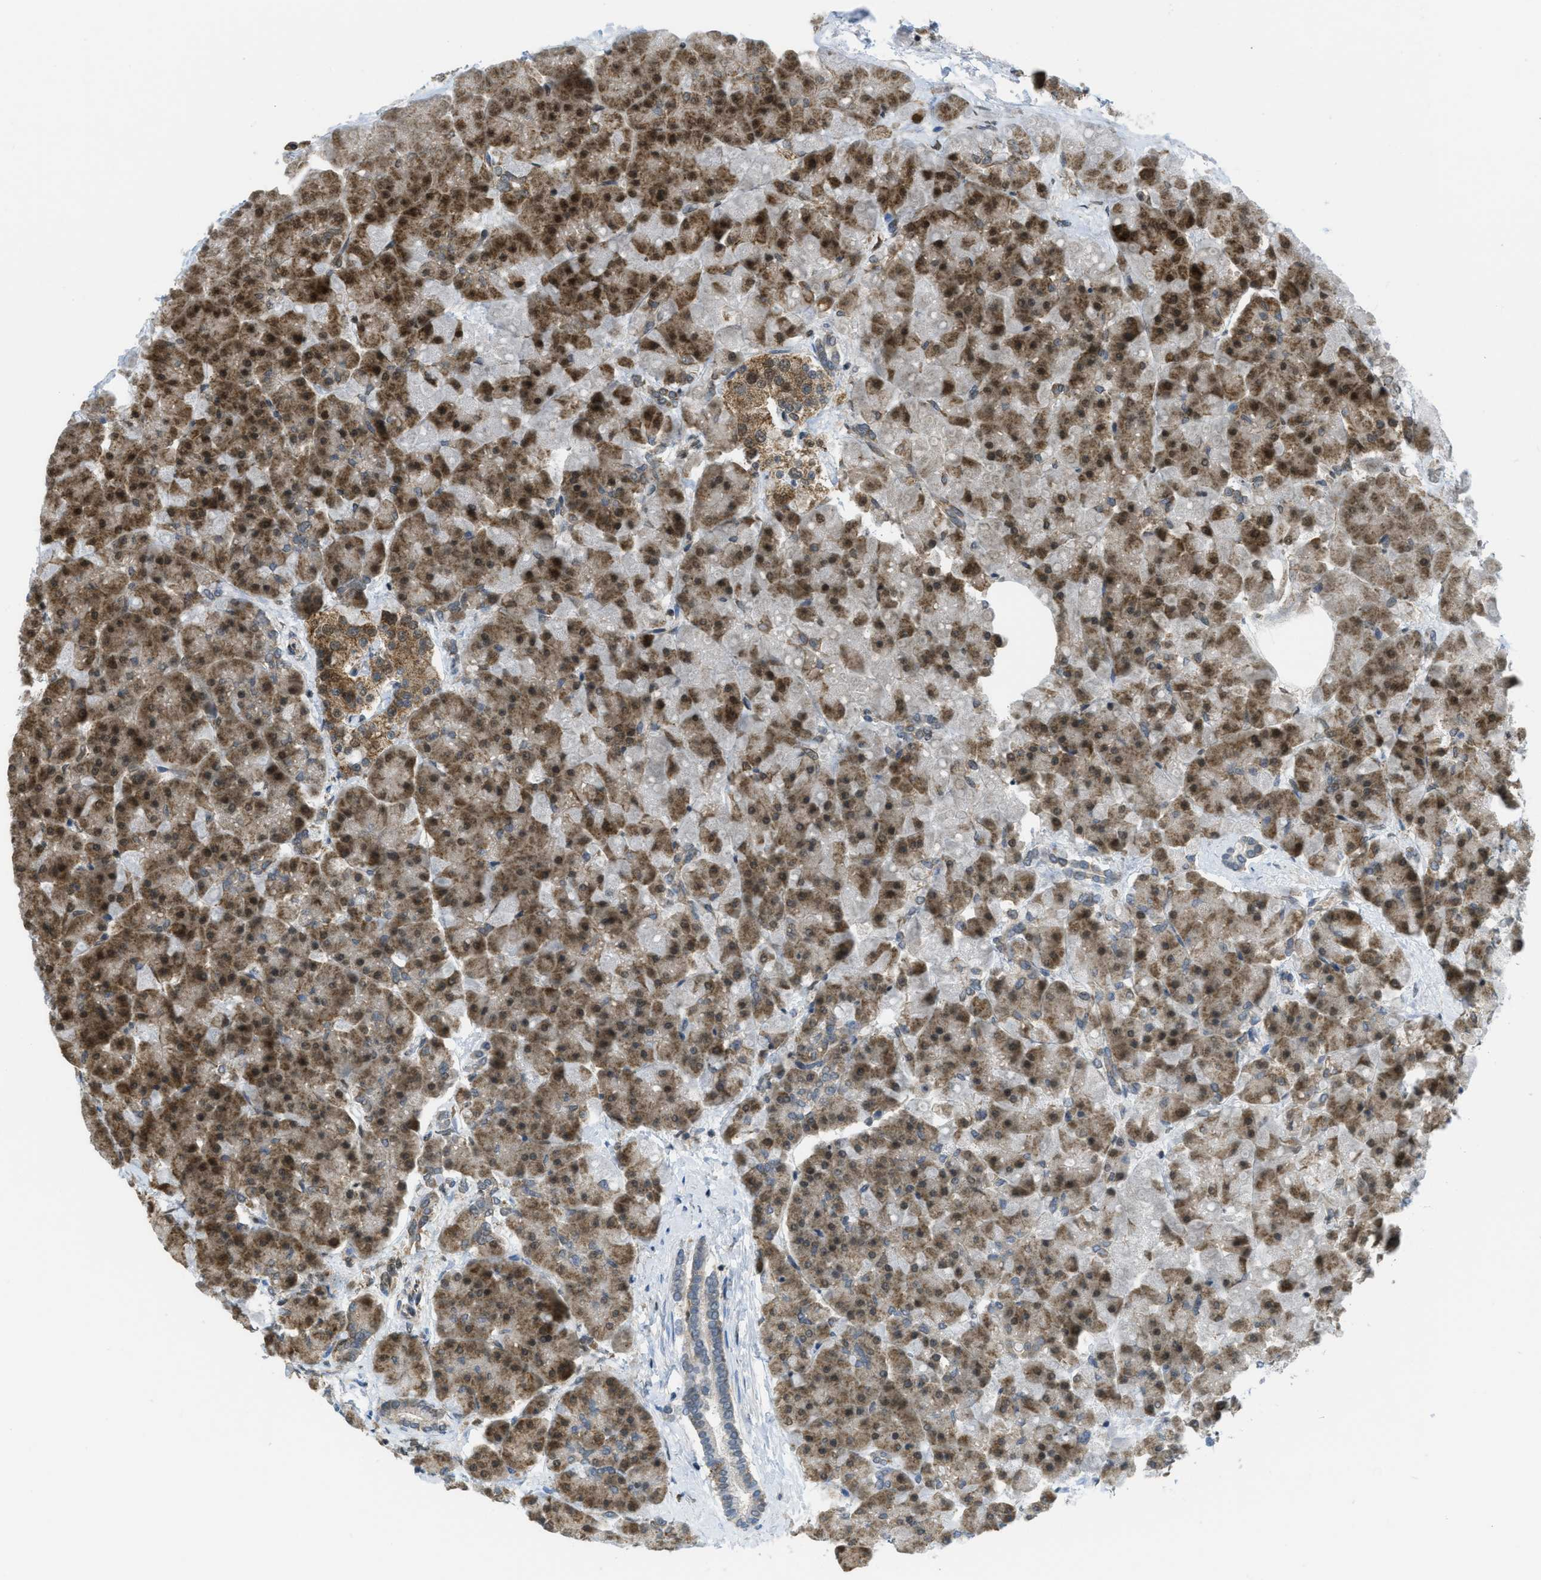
{"staining": {"intensity": "strong", "quantity": ">75%", "location": "cytoplasmic/membranous,nuclear"}, "tissue": "pancreas", "cell_type": "Exocrine glandular cells", "image_type": "normal", "snomed": [{"axis": "morphology", "description": "Normal tissue, NOS"}, {"axis": "topography", "description": "Pancreas"}], "caption": "Immunohistochemical staining of normal human pancreas shows strong cytoplasmic/membranous,nuclear protein expression in about >75% of exocrine glandular cells. The protein is shown in brown color, while the nuclei are stained blue.", "gene": "TNPO1", "patient": {"sex": "female", "age": 70}}